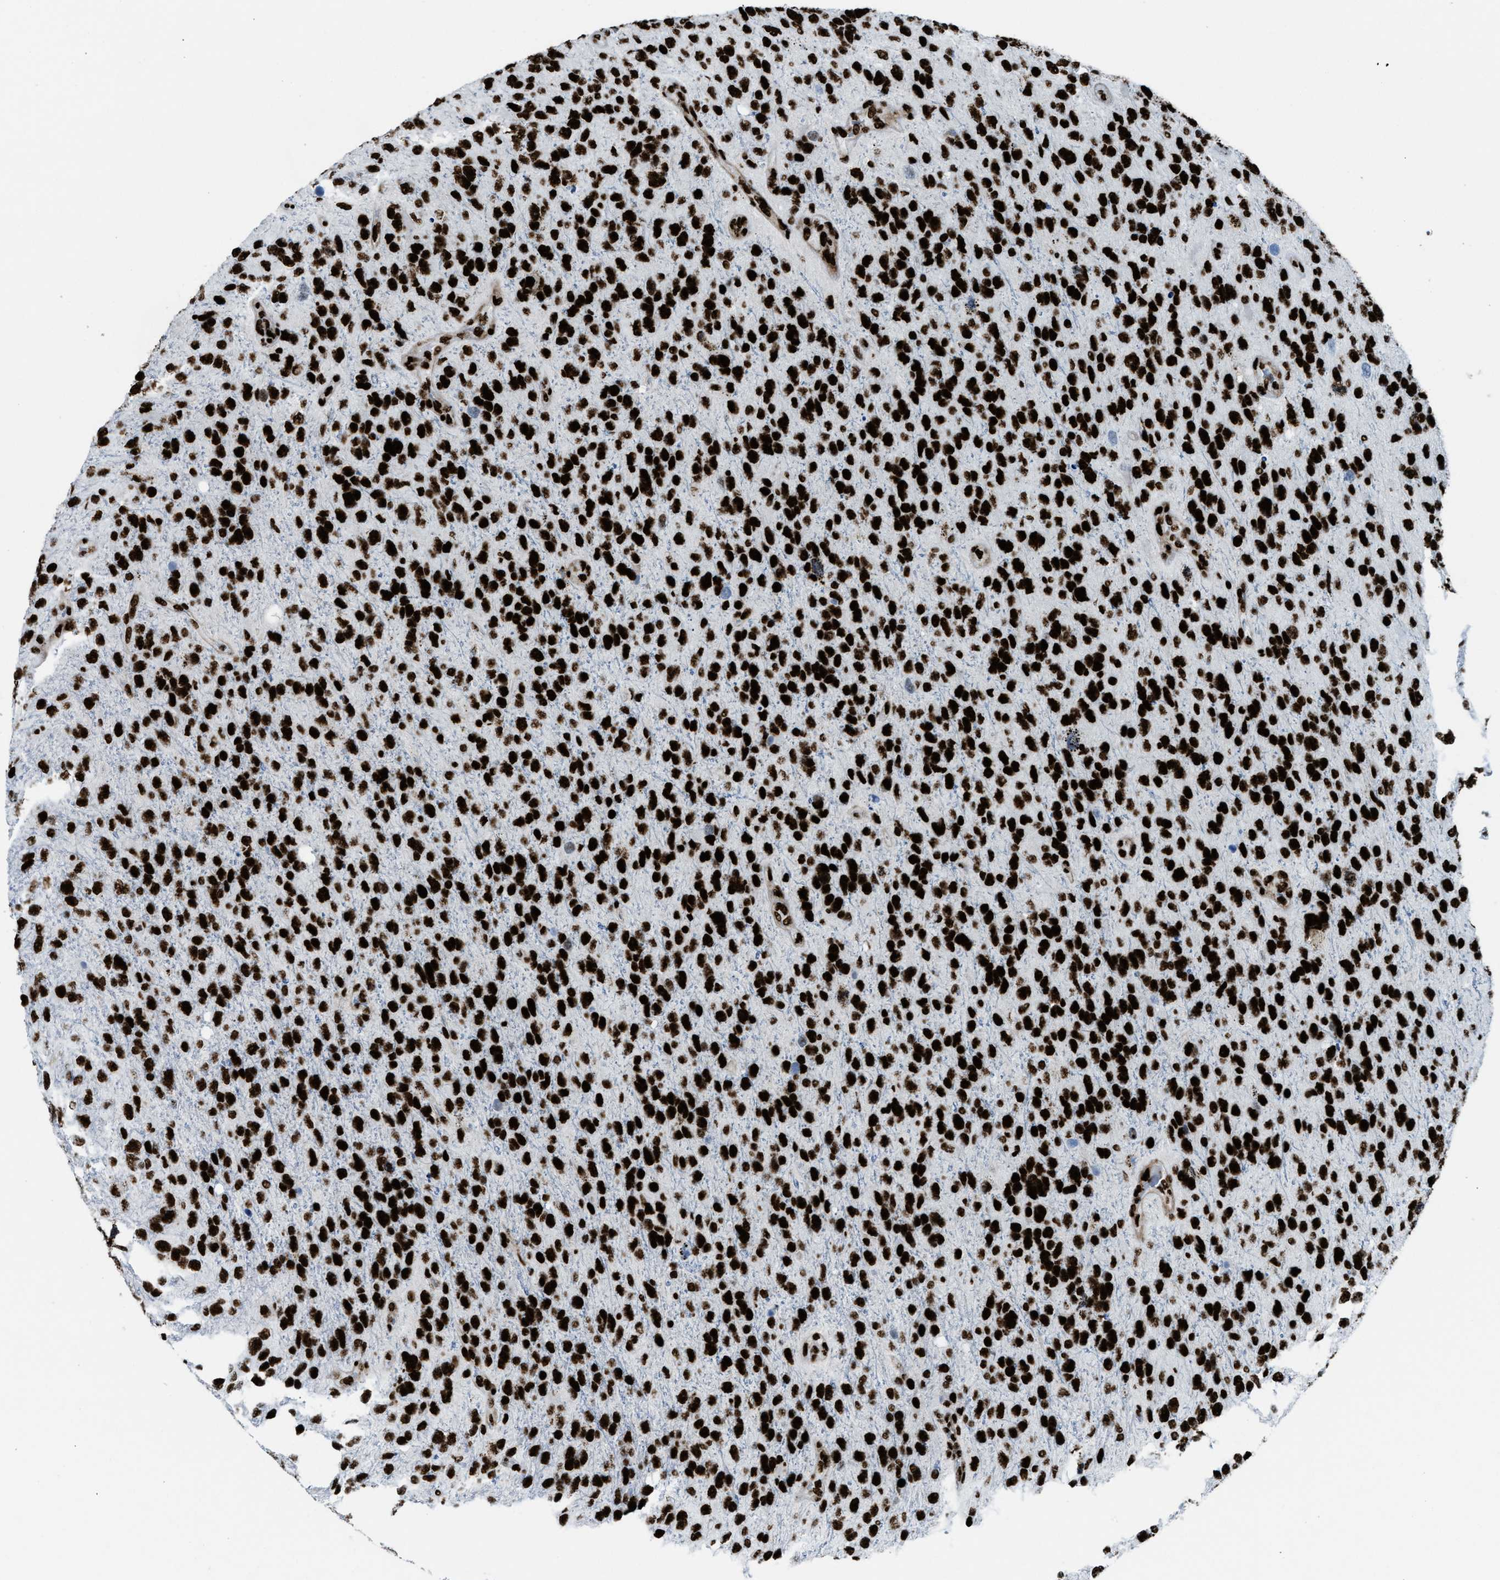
{"staining": {"intensity": "strong", "quantity": ">75%", "location": "nuclear"}, "tissue": "glioma", "cell_type": "Tumor cells", "image_type": "cancer", "snomed": [{"axis": "morphology", "description": "Glioma, malignant, High grade"}, {"axis": "topography", "description": "Brain"}], "caption": "High-grade glioma (malignant) stained with a brown dye displays strong nuclear positive positivity in about >75% of tumor cells.", "gene": "NONO", "patient": {"sex": "female", "age": 58}}